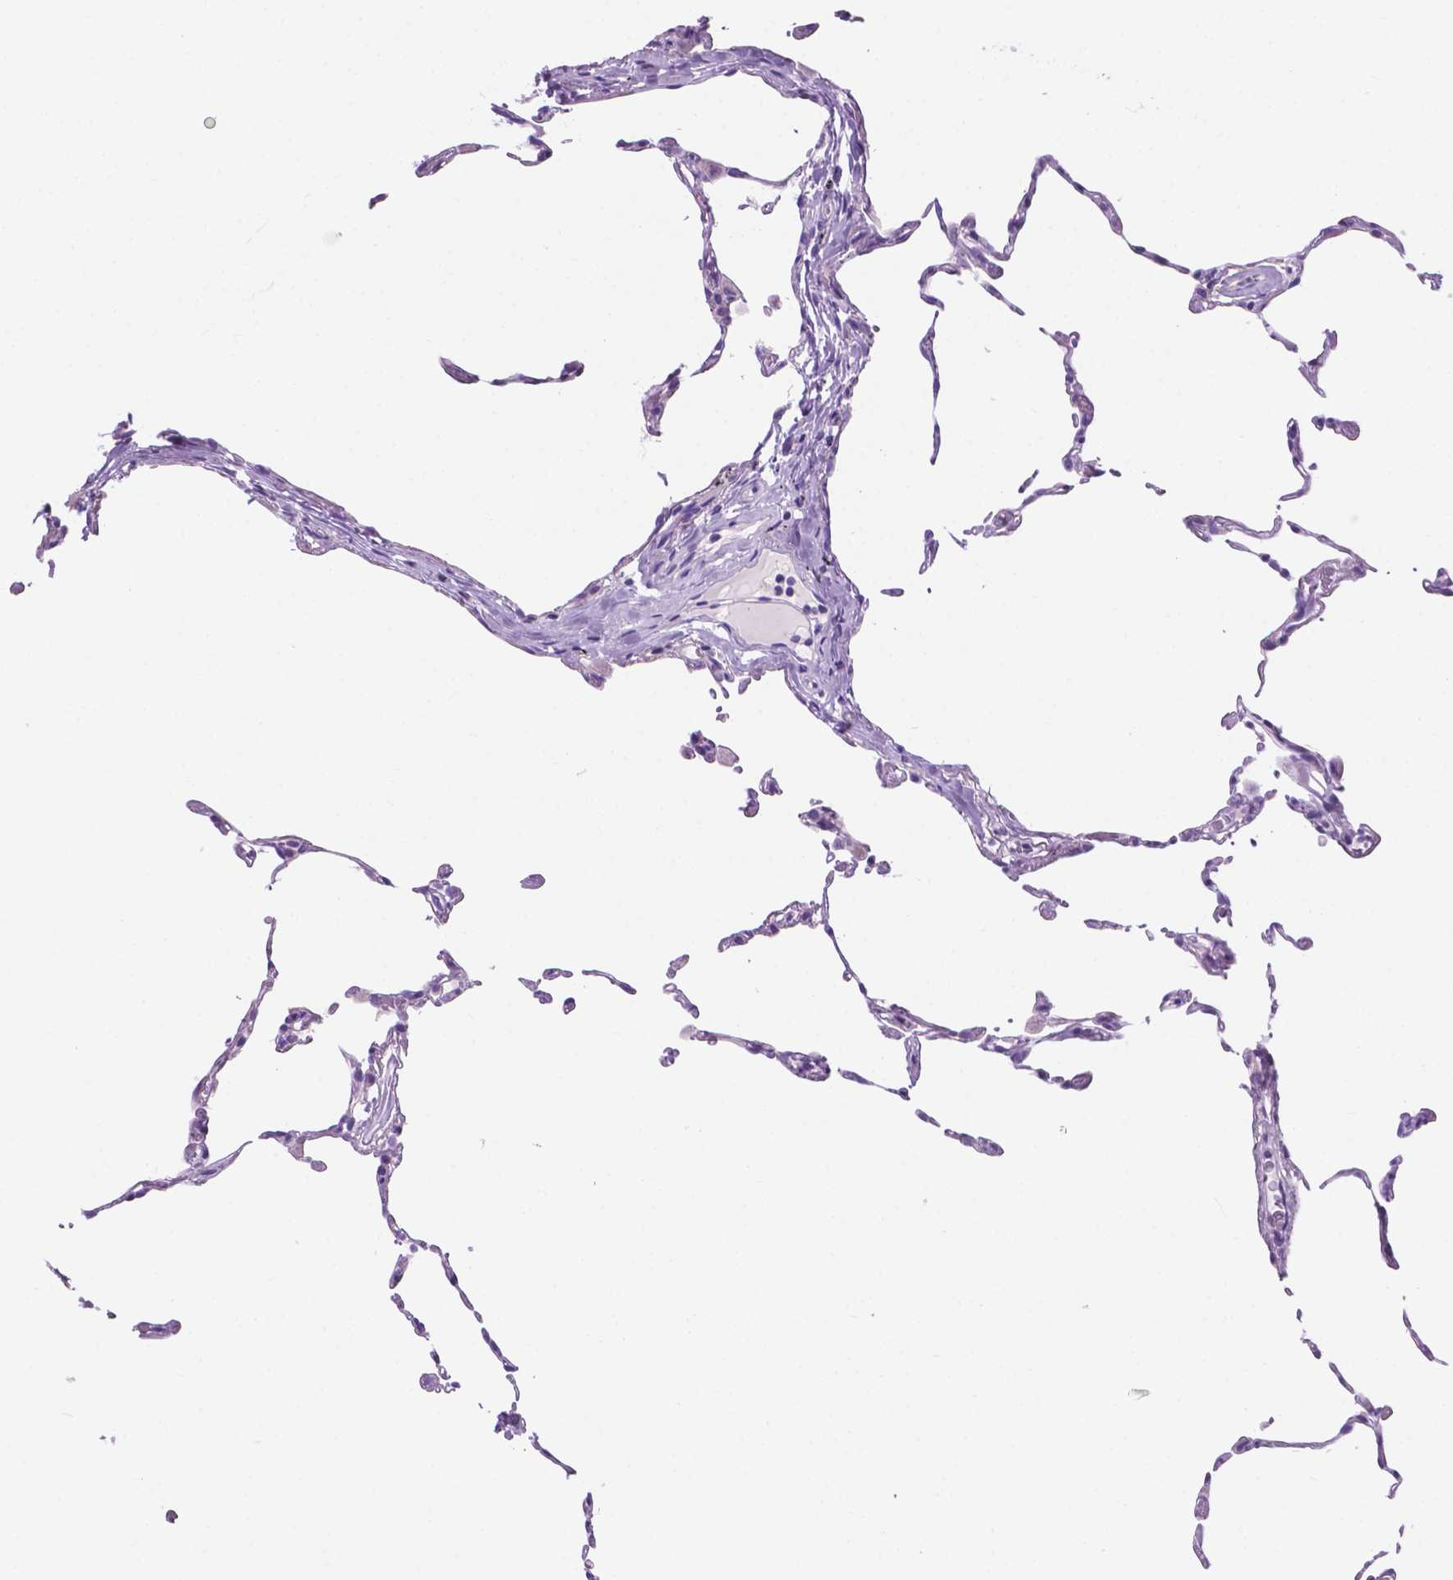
{"staining": {"intensity": "negative", "quantity": "none", "location": "none"}, "tissue": "lung", "cell_type": "Alveolar cells", "image_type": "normal", "snomed": [{"axis": "morphology", "description": "Normal tissue, NOS"}, {"axis": "topography", "description": "Lung"}], "caption": "Human lung stained for a protein using immunohistochemistry (IHC) demonstrates no staining in alveolar cells.", "gene": "IGFN1", "patient": {"sex": "female", "age": 57}}